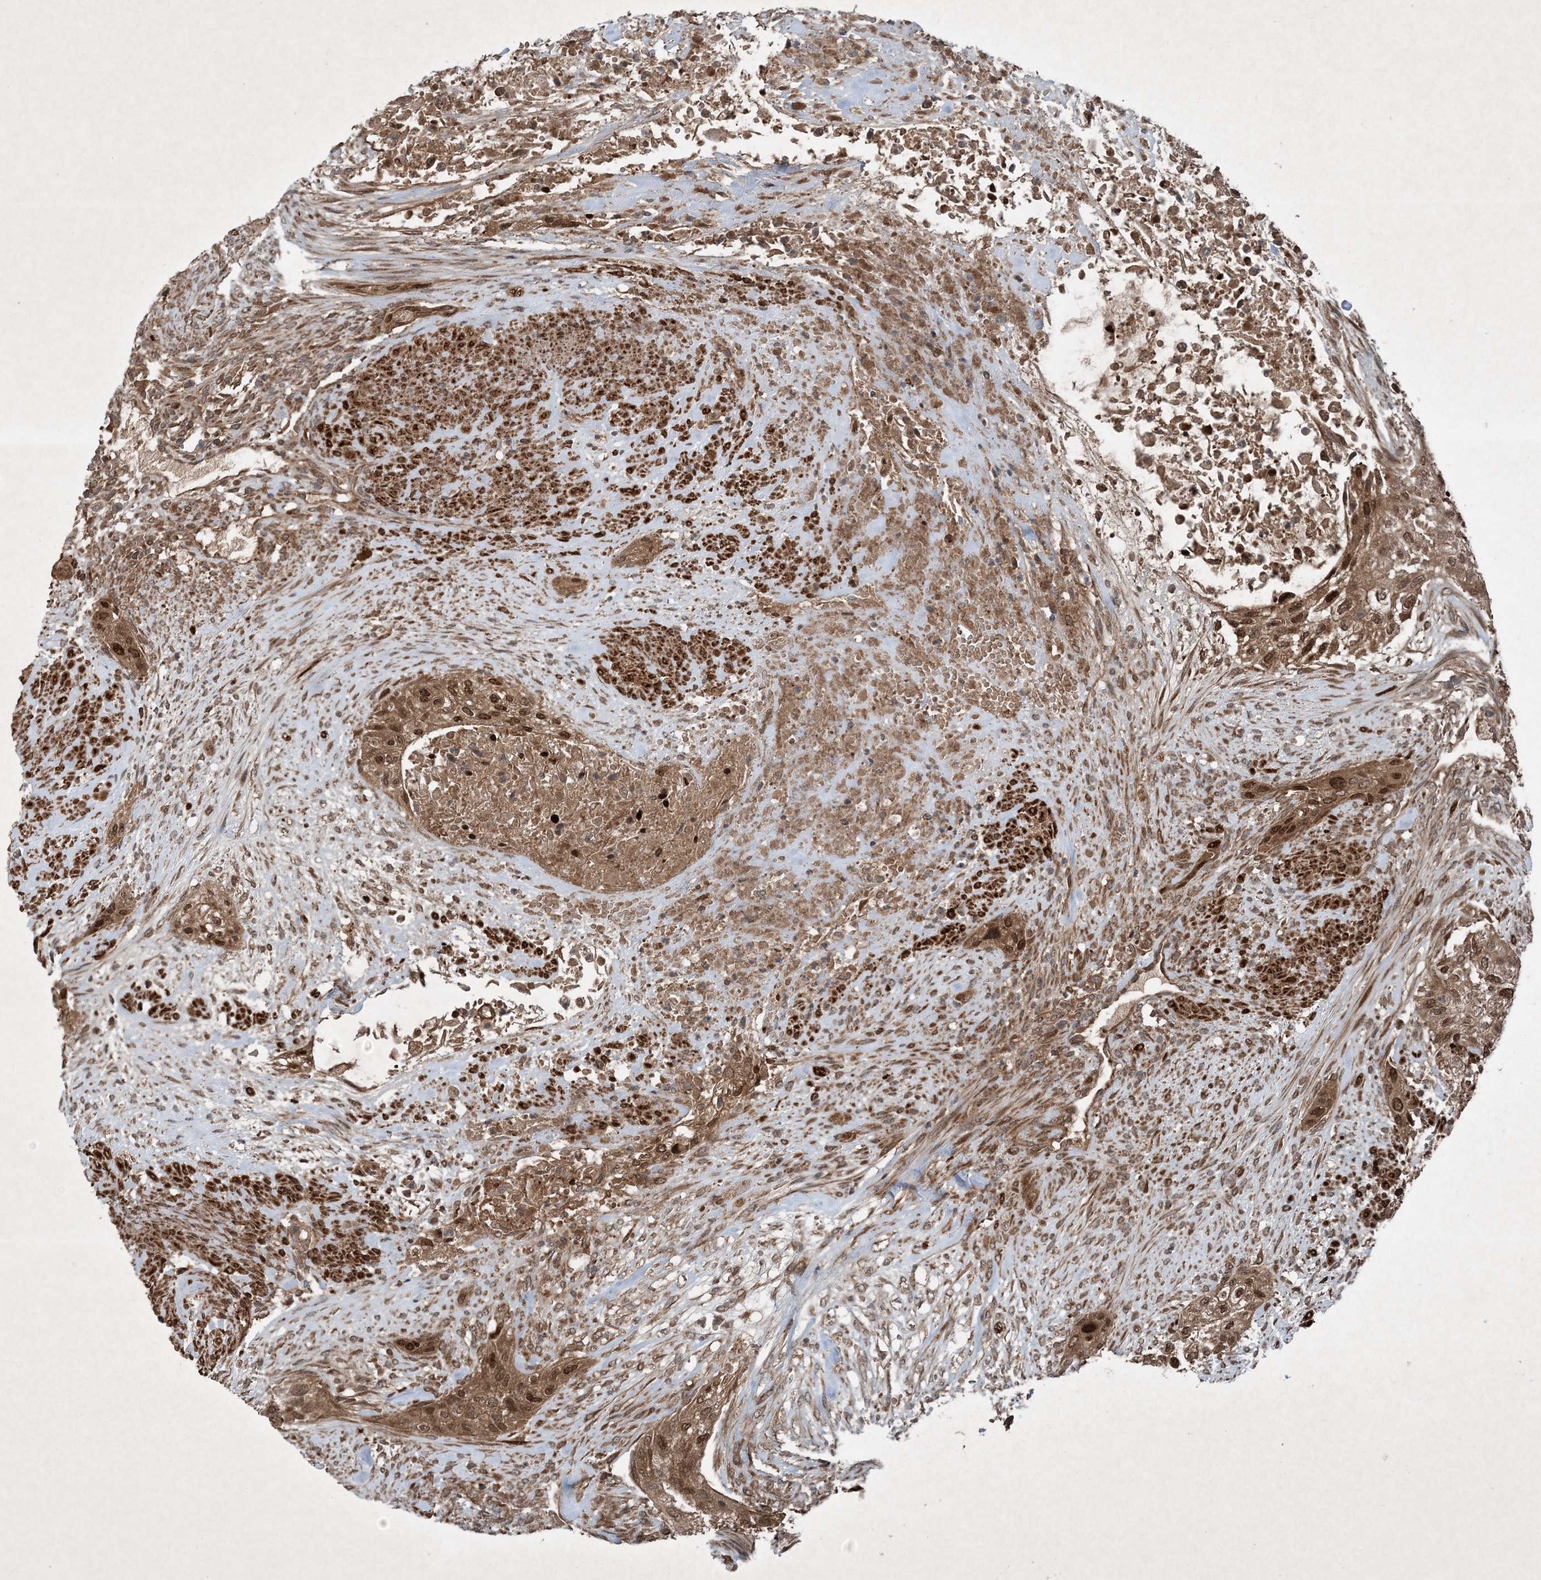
{"staining": {"intensity": "moderate", "quantity": ">75%", "location": "cytoplasmic/membranous,nuclear"}, "tissue": "urothelial cancer", "cell_type": "Tumor cells", "image_type": "cancer", "snomed": [{"axis": "morphology", "description": "Urothelial carcinoma, High grade"}, {"axis": "topography", "description": "Urinary bladder"}], "caption": "A micrograph showing moderate cytoplasmic/membranous and nuclear expression in approximately >75% of tumor cells in urothelial cancer, as visualized by brown immunohistochemical staining.", "gene": "GNG5", "patient": {"sex": "male", "age": 35}}